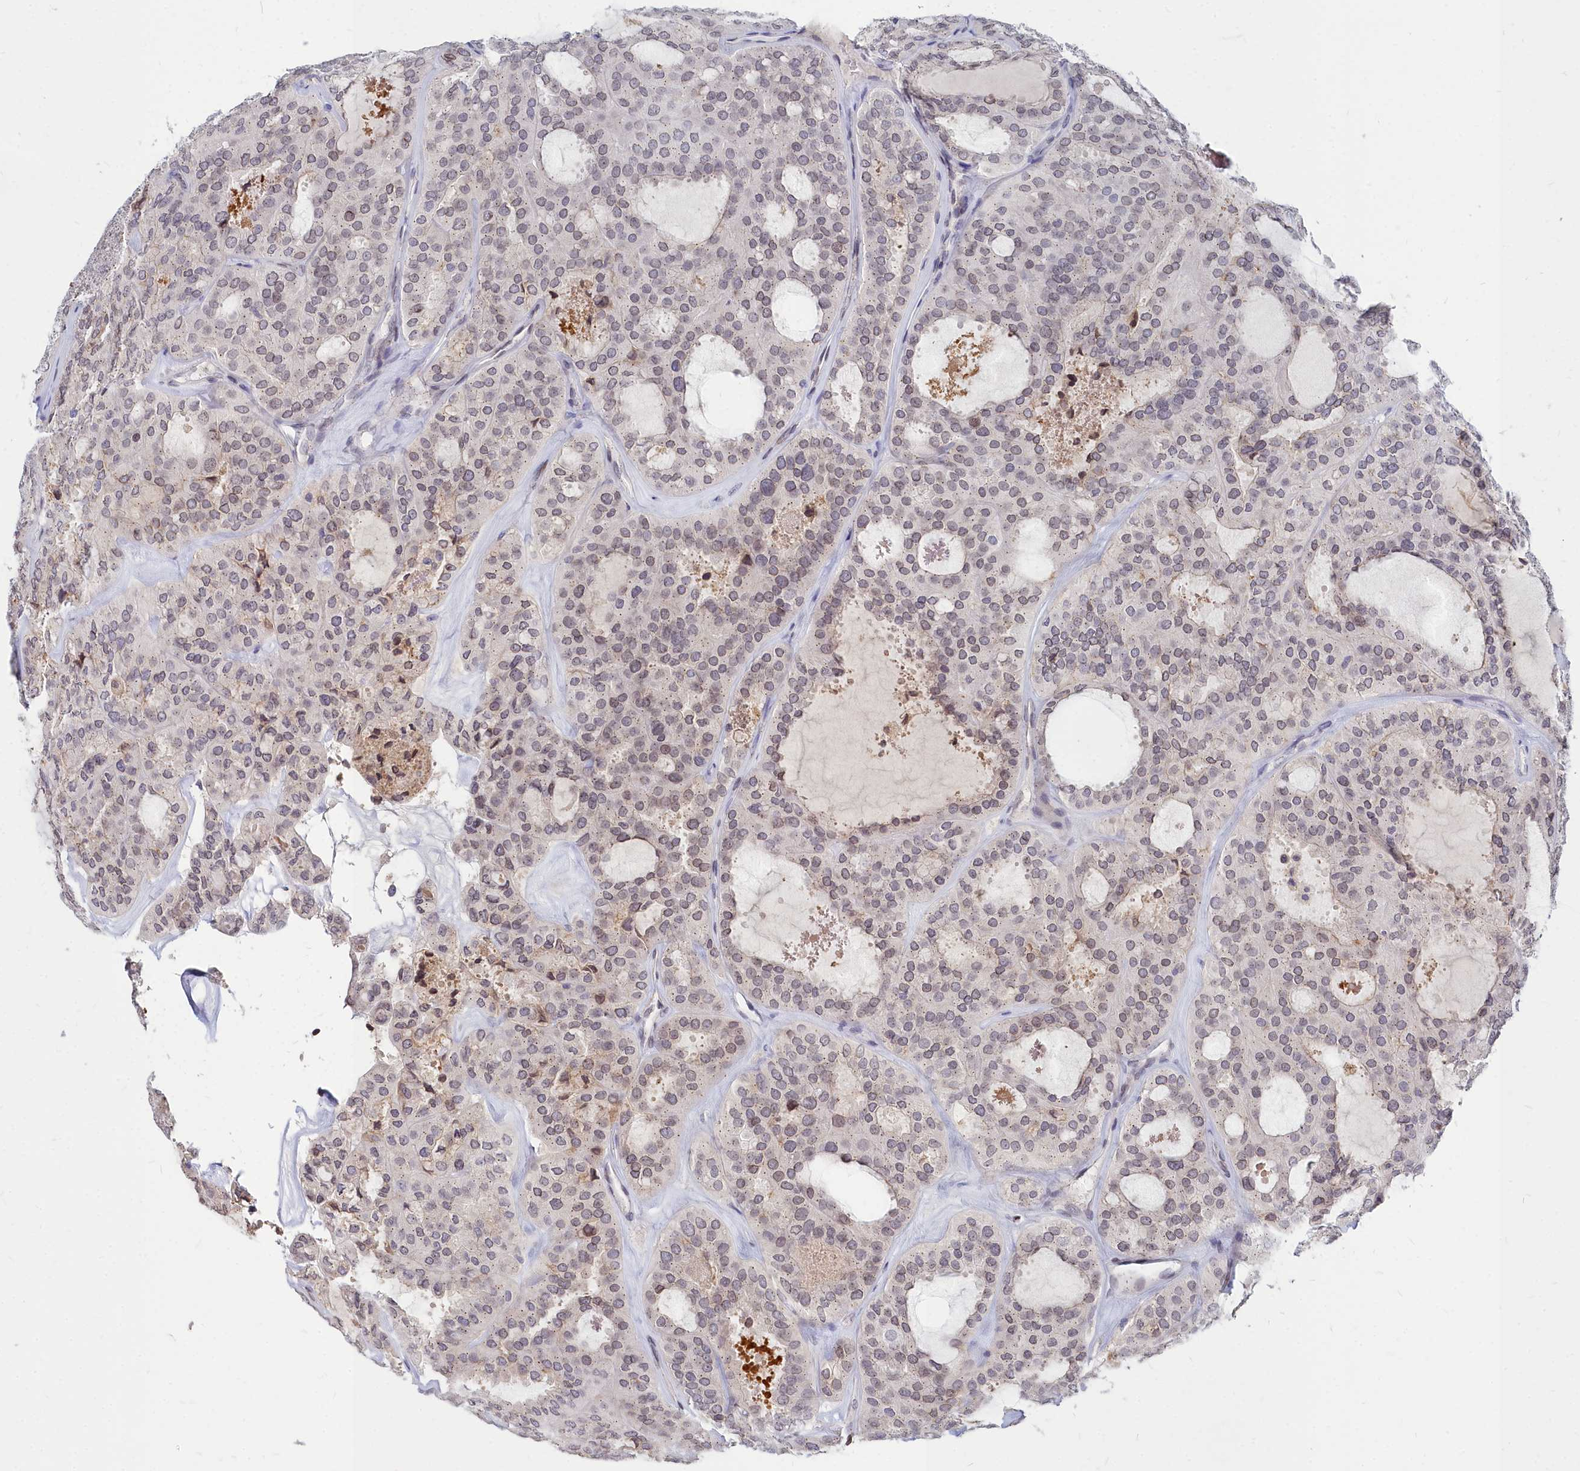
{"staining": {"intensity": "weak", "quantity": "25%-75%", "location": "nuclear"}, "tissue": "thyroid cancer", "cell_type": "Tumor cells", "image_type": "cancer", "snomed": [{"axis": "morphology", "description": "Follicular adenoma carcinoma, NOS"}, {"axis": "topography", "description": "Thyroid gland"}], "caption": "Tumor cells display low levels of weak nuclear expression in approximately 25%-75% of cells in thyroid cancer.", "gene": "NOXA1", "patient": {"sex": "male", "age": 75}}